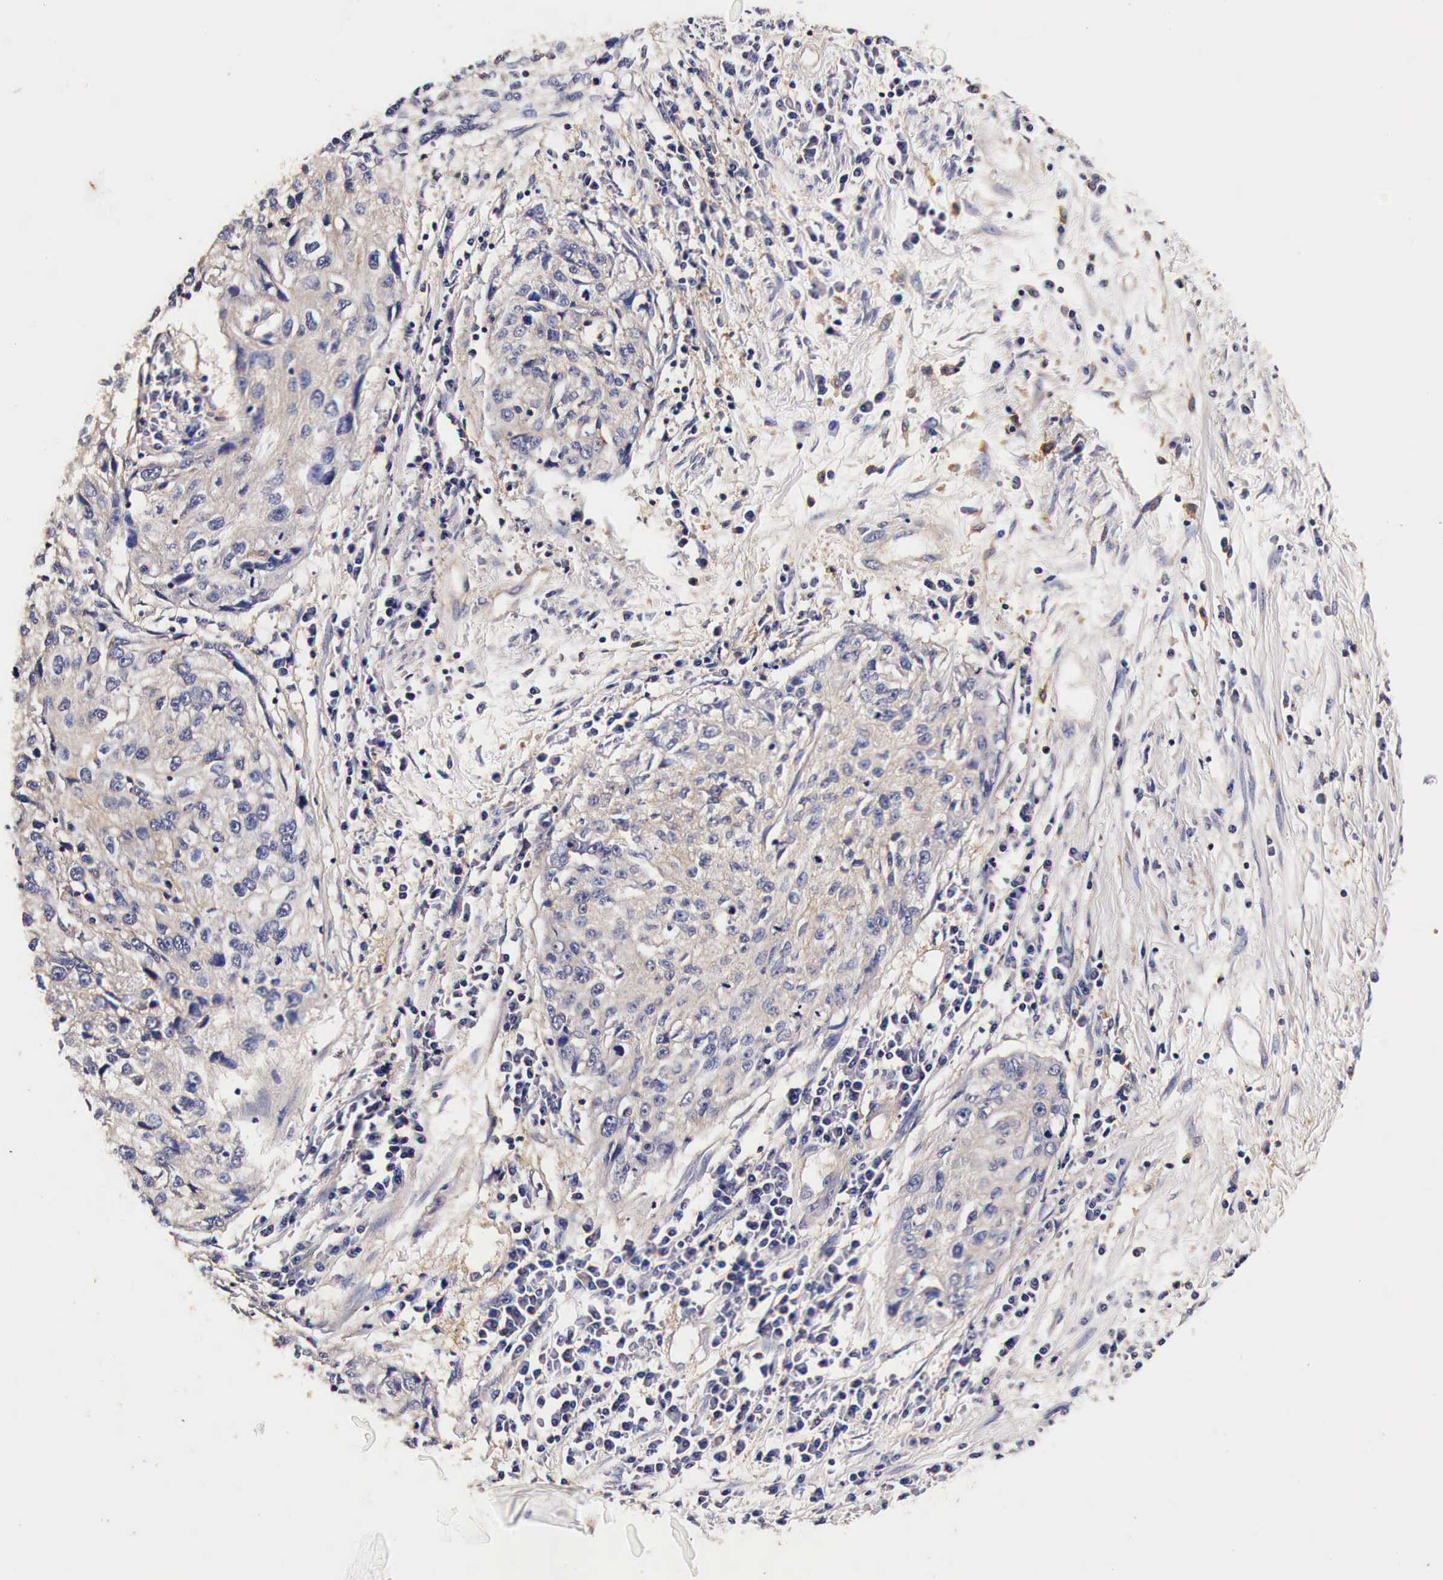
{"staining": {"intensity": "negative", "quantity": "none", "location": "none"}, "tissue": "cervical cancer", "cell_type": "Tumor cells", "image_type": "cancer", "snomed": [{"axis": "morphology", "description": "Squamous cell carcinoma, NOS"}, {"axis": "topography", "description": "Cervix"}], "caption": "Immunohistochemical staining of squamous cell carcinoma (cervical) demonstrates no significant positivity in tumor cells.", "gene": "RP2", "patient": {"sex": "female", "age": 57}}